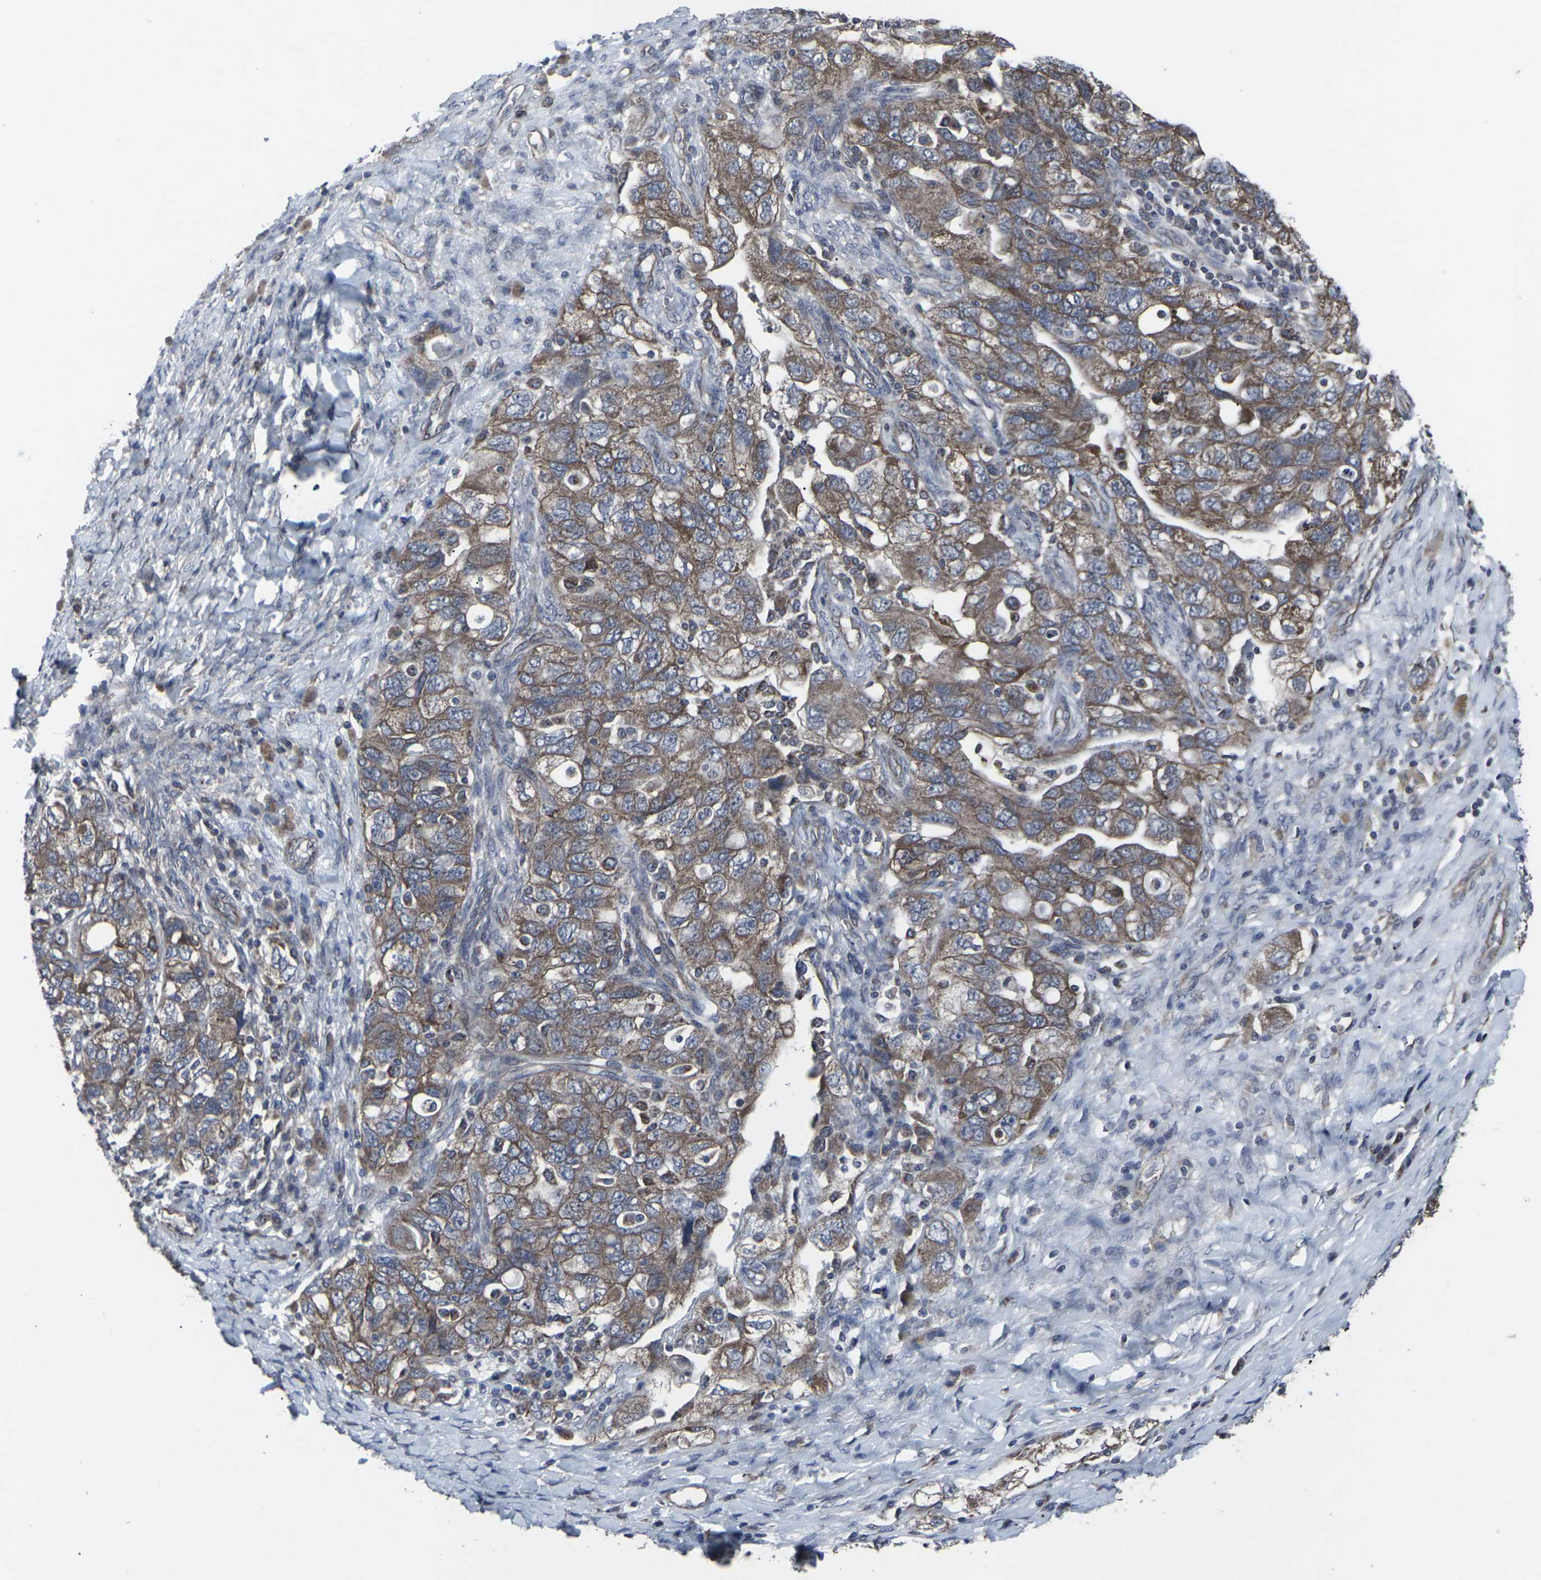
{"staining": {"intensity": "moderate", "quantity": ">75%", "location": "cytoplasmic/membranous"}, "tissue": "ovarian cancer", "cell_type": "Tumor cells", "image_type": "cancer", "snomed": [{"axis": "morphology", "description": "Carcinoma, NOS"}, {"axis": "morphology", "description": "Cystadenocarcinoma, serous, NOS"}, {"axis": "topography", "description": "Ovary"}], "caption": "Immunohistochemical staining of serous cystadenocarcinoma (ovarian) demonstrates medium levels of moderate cytoplasmic/membranous positivity in approximately >75% of tumor cells.", "gene": "MAPKAPK2", "patient": {"sex": "female", "age": 69}}